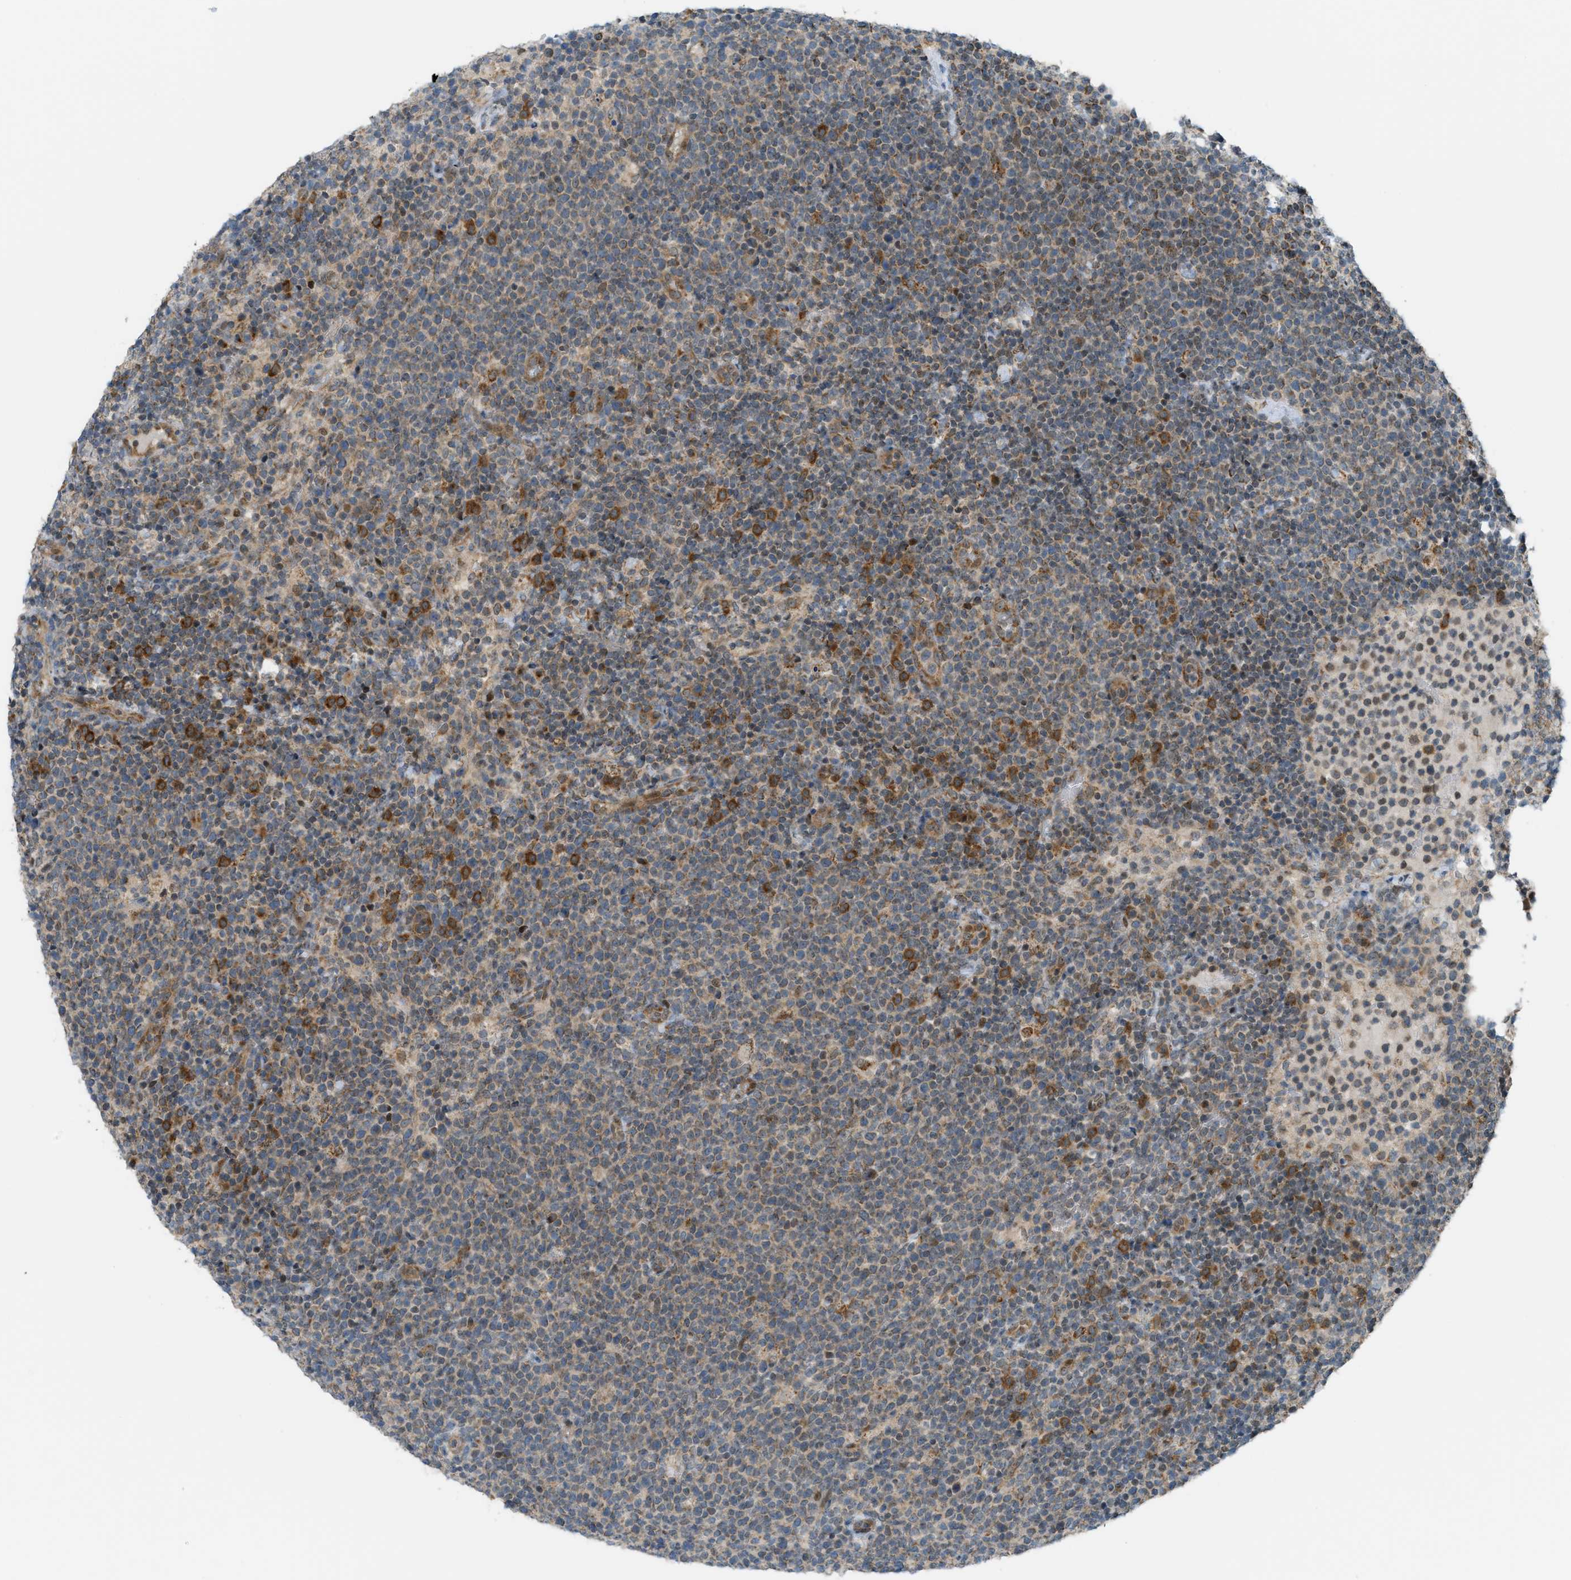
{"staining": {"intensity": "weak", "quantity": "<25%", "location": "cytoplasmic/membranous"}, "tissue": "lymphoma", "cell_type": "Tumor cells", "image_type": "cancer", "snomed": [{"axis": "morphology", "description": "Malignant lymphoma, non-Hodgkin's type, High grade"}, {"axis": "topography", "description": "Lymph node"}], "caption": "Image shows no protein staining in tumor cells of malignant lymphoma, non-Hodgkin's type (high-grade) tissue.", "gene": "CCDC186", "patient": {"sex": "male", "age": 61}}